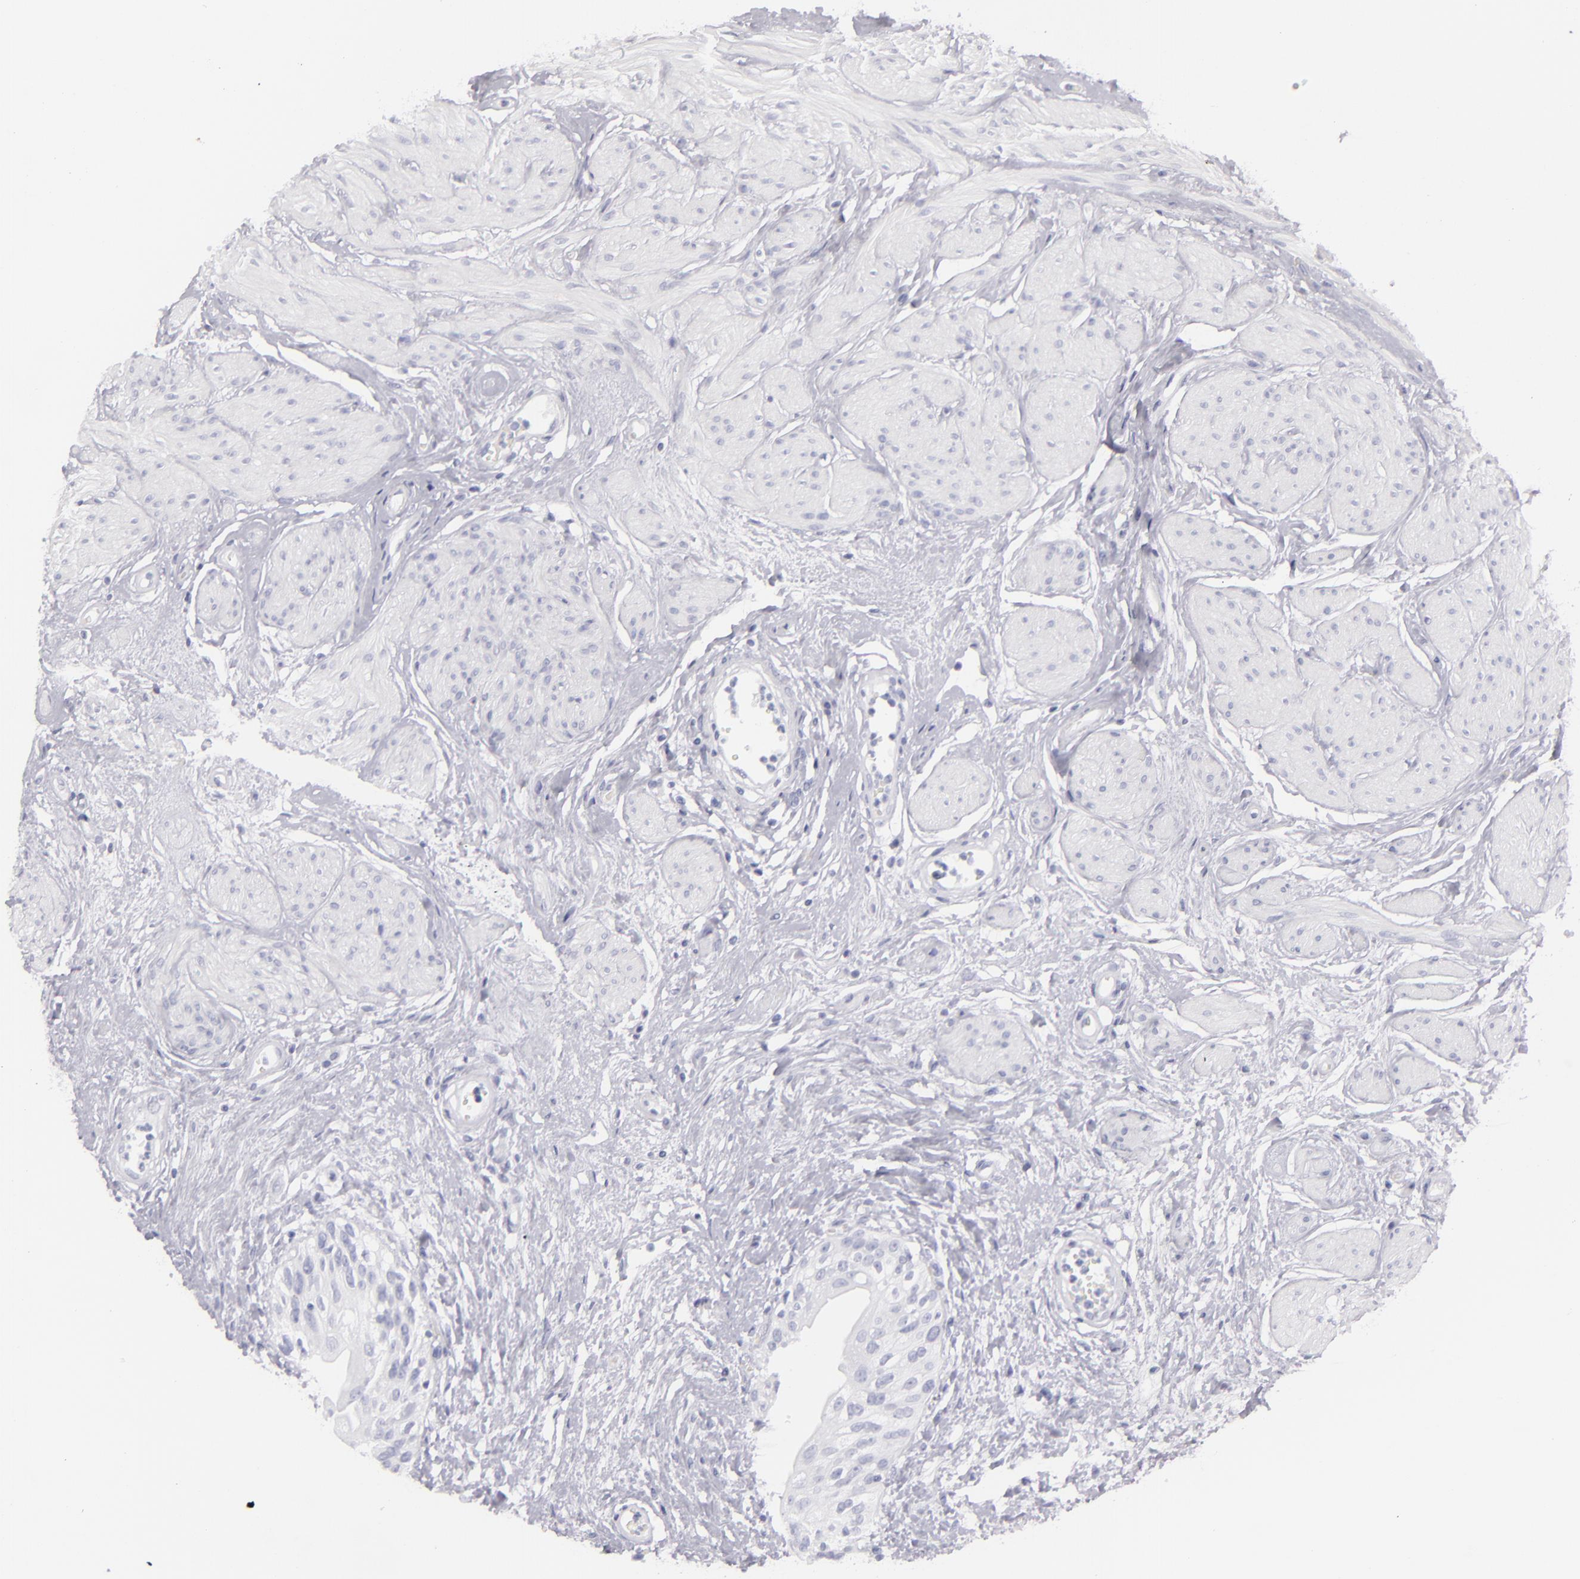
{"staining": {"intensity": "negative", "quantity": "none", "location": "none"}, "tissue": "urinary bladder", "cell_type": "Urothelial cells", "image_type": "normal", "snomed": [{"axis": "morphology", "description": "Normal tissue, NOS"}, {"axis": "topography", "description": "Urinary bladder"}], "caption": "There is no significant staining in urothelial cells of urinary bladder. (DAB (3,3'-diaminobenzidine) immunohistochemistry, high magnification).", "gene": "FLG", "patient": {"sex": "female", "age": 55}}